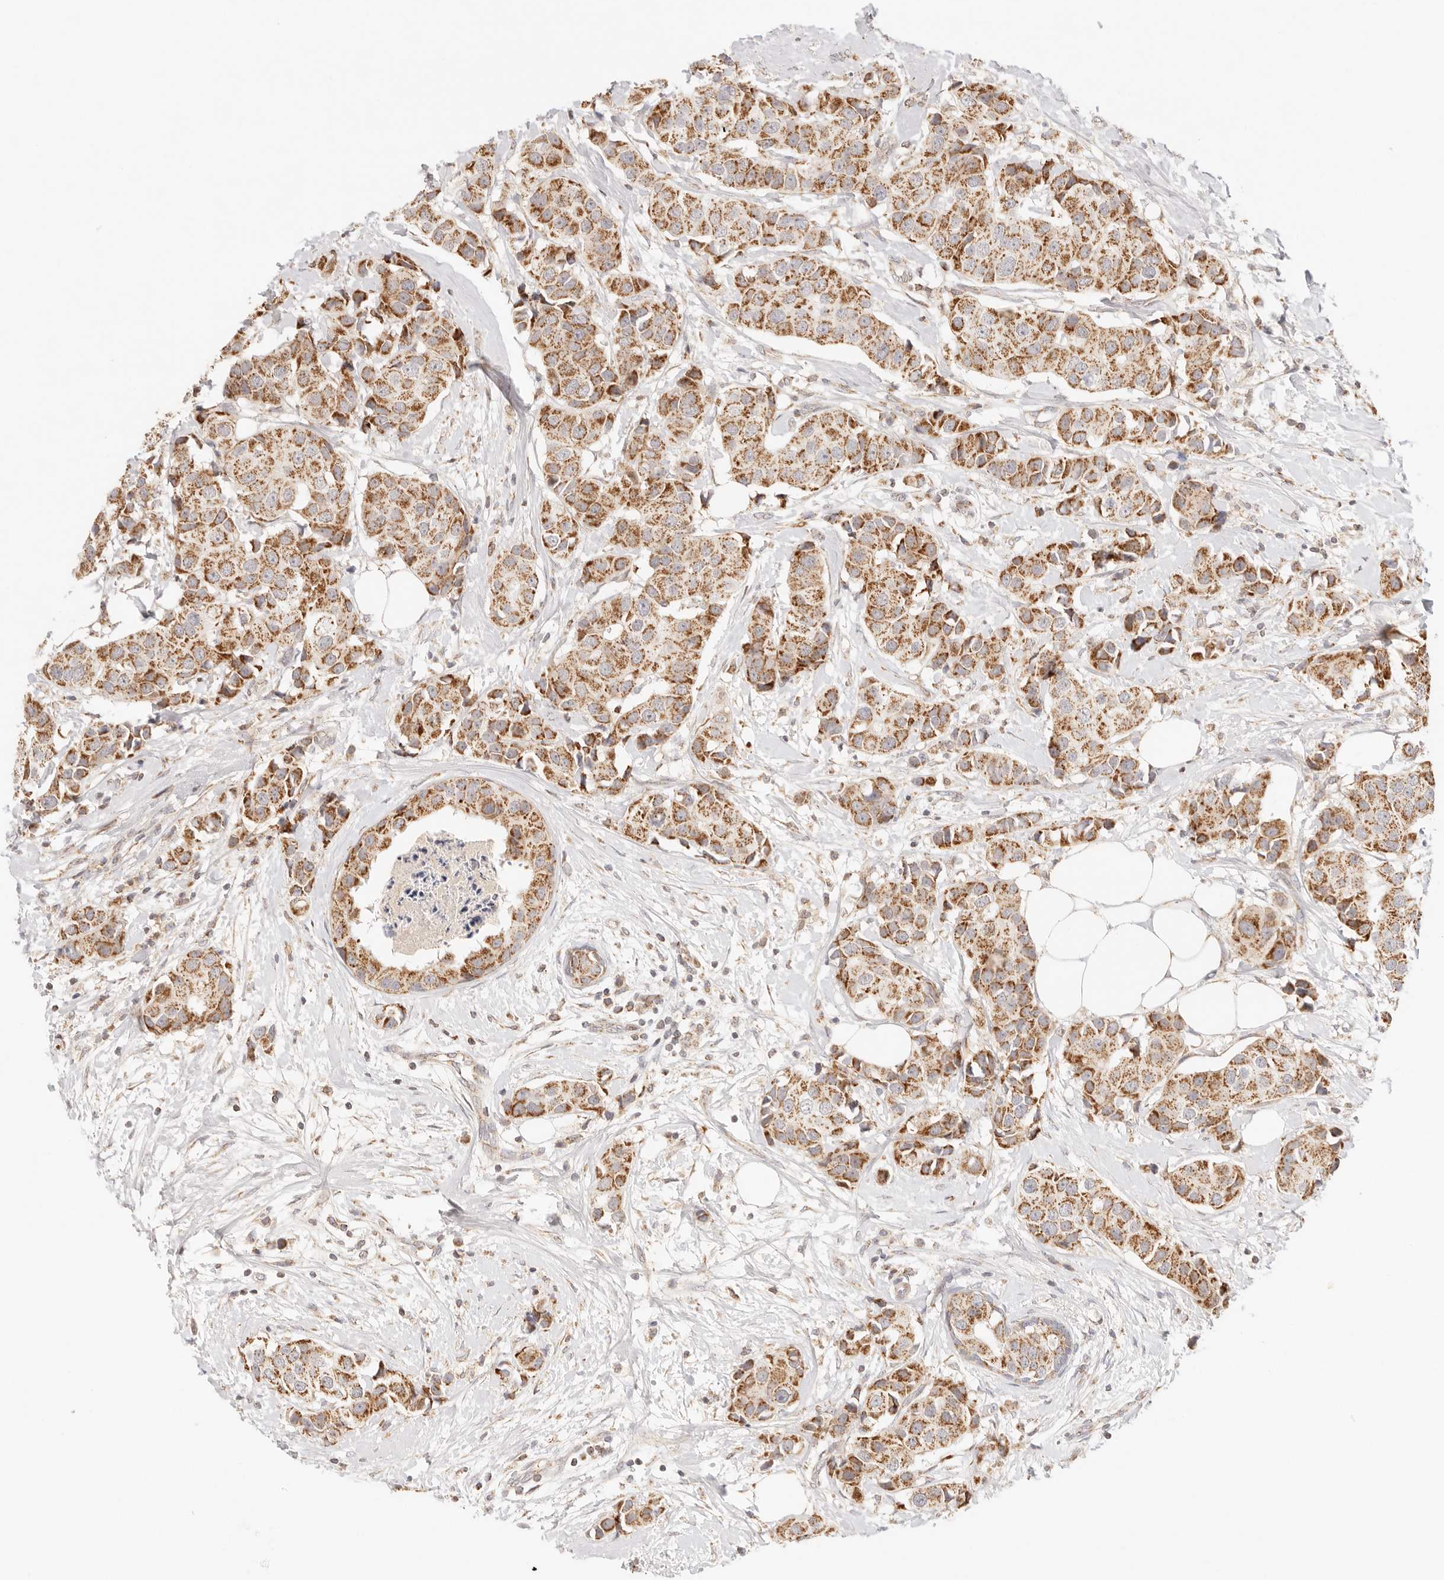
{"staining": {"intensity": "moderate", "quantity": ">75%", "location": "cytoplasmic/membranous"}, "tissue": "breast cancer", "cell_type": "Tumor cells", "image_type": "cancer", "snomed": [{"axis": "morphology", "description": "Normal tissue, NOS"}, {"axis": "morphology", "description": "Duct carcinoma"}, {"axis": "topography", "description": "Breast"}], "caption": "Intraductal carcinoma (breast) was stained to show a protein in brown. There is medium levels of moderate cytoplasmic/membranous staining in about >75% of tumor cells.", "gene": "COA6", "patient": {"sex": "female", "age": 39}}